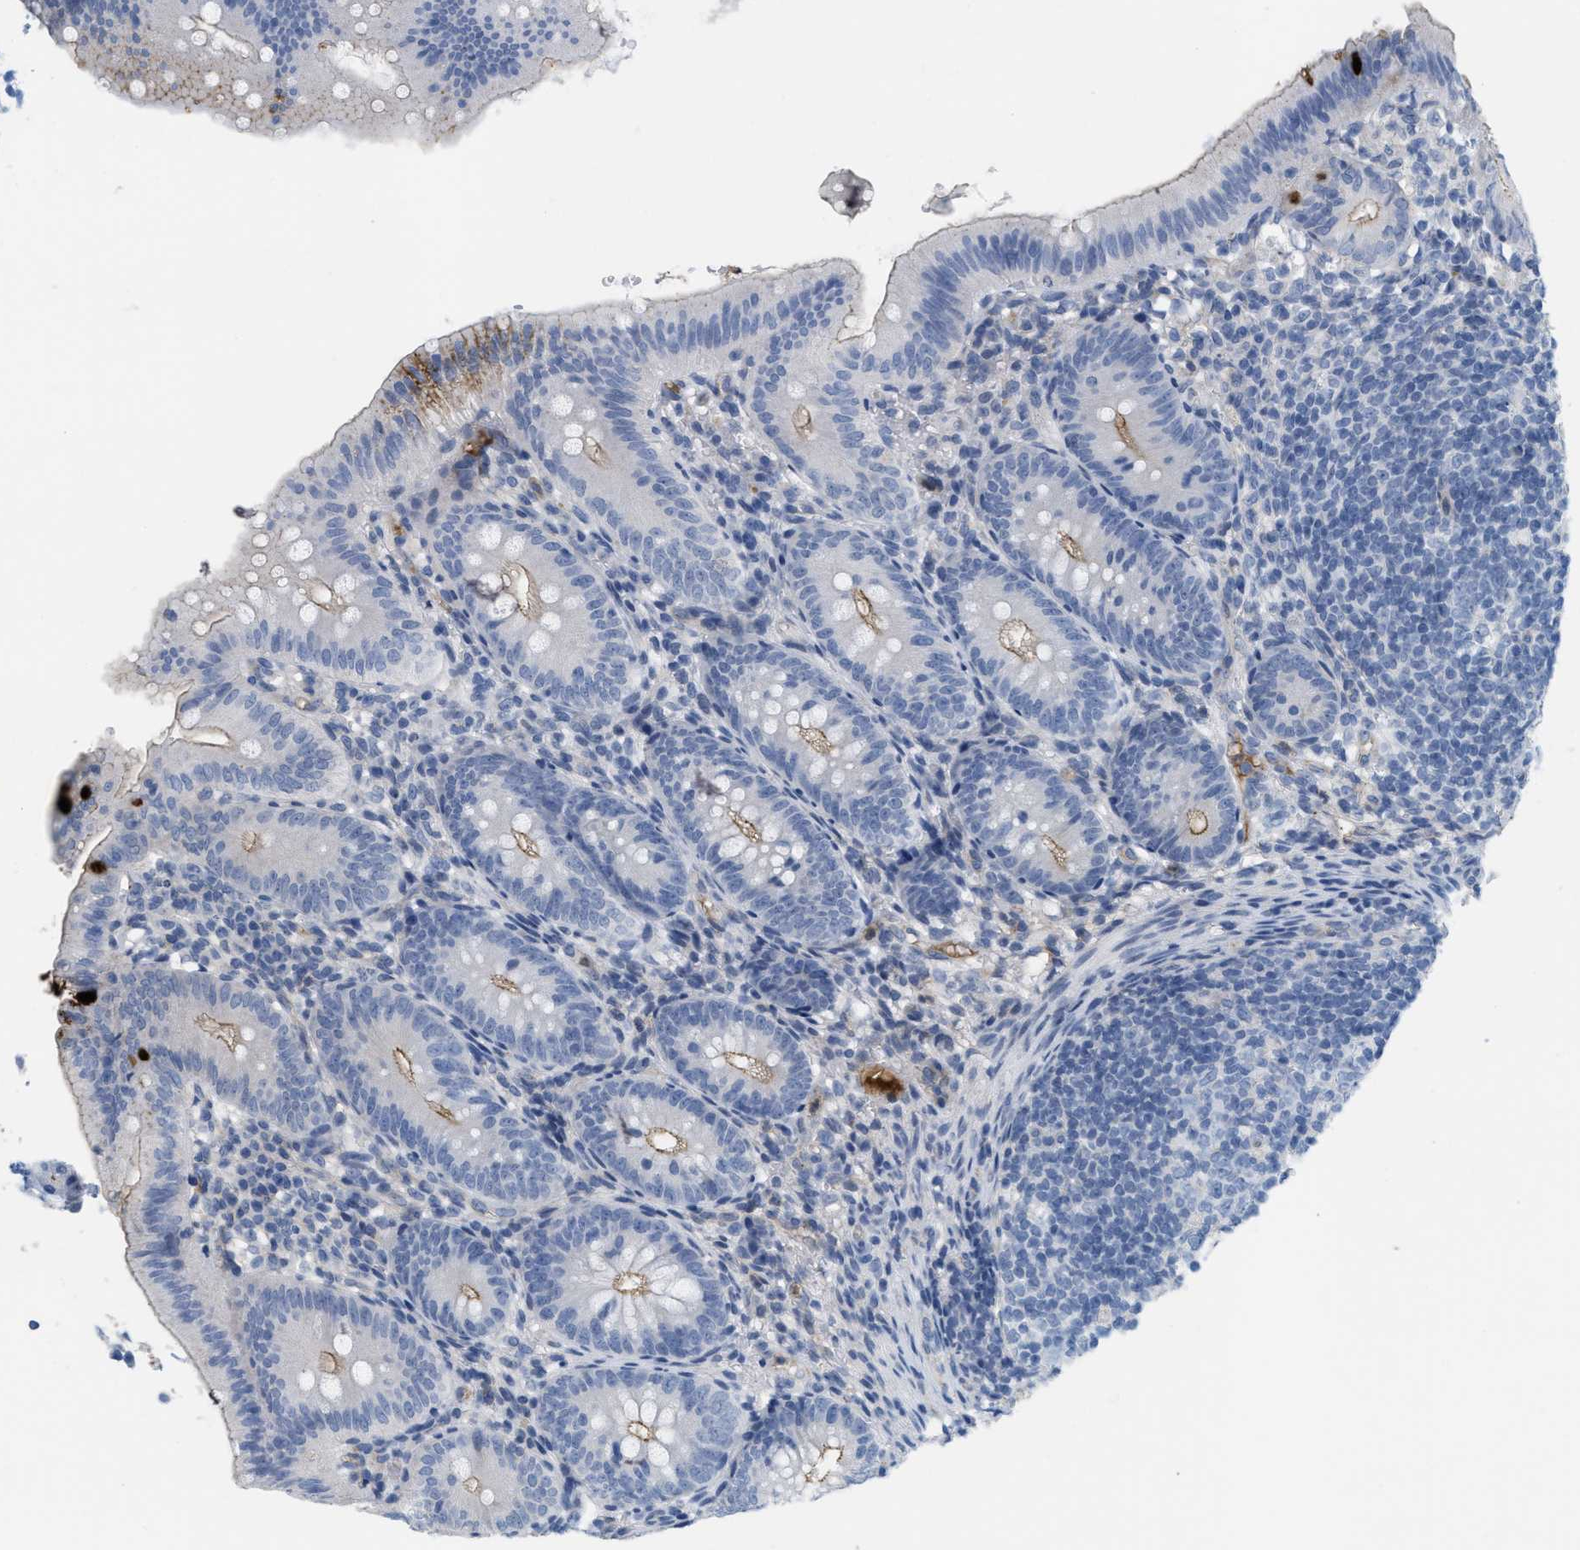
{"staining": {"intensity": "weak", "quantity": "25%-75%", "location": "cytoplasmic/membranous"}, "tissue": "appendix", "cell_type": "Glandular cells", "image_type": "normal", "snomed": [{"axis": "morphology", "description": "Normal tissue, NOS"}, {"axis": "topography", "description": "Appendix"}], "caption": "A photomicrograph of appendix stained for a protein exhibits weak cytoplasmic/membranous brown staining in glandular cells. (DAB (3,3'-diaminobenzidine) IHC with brightfield microscopy, high magnification).", "gene": "CRB3", "patient": {"sex": "male", "age": 1}}